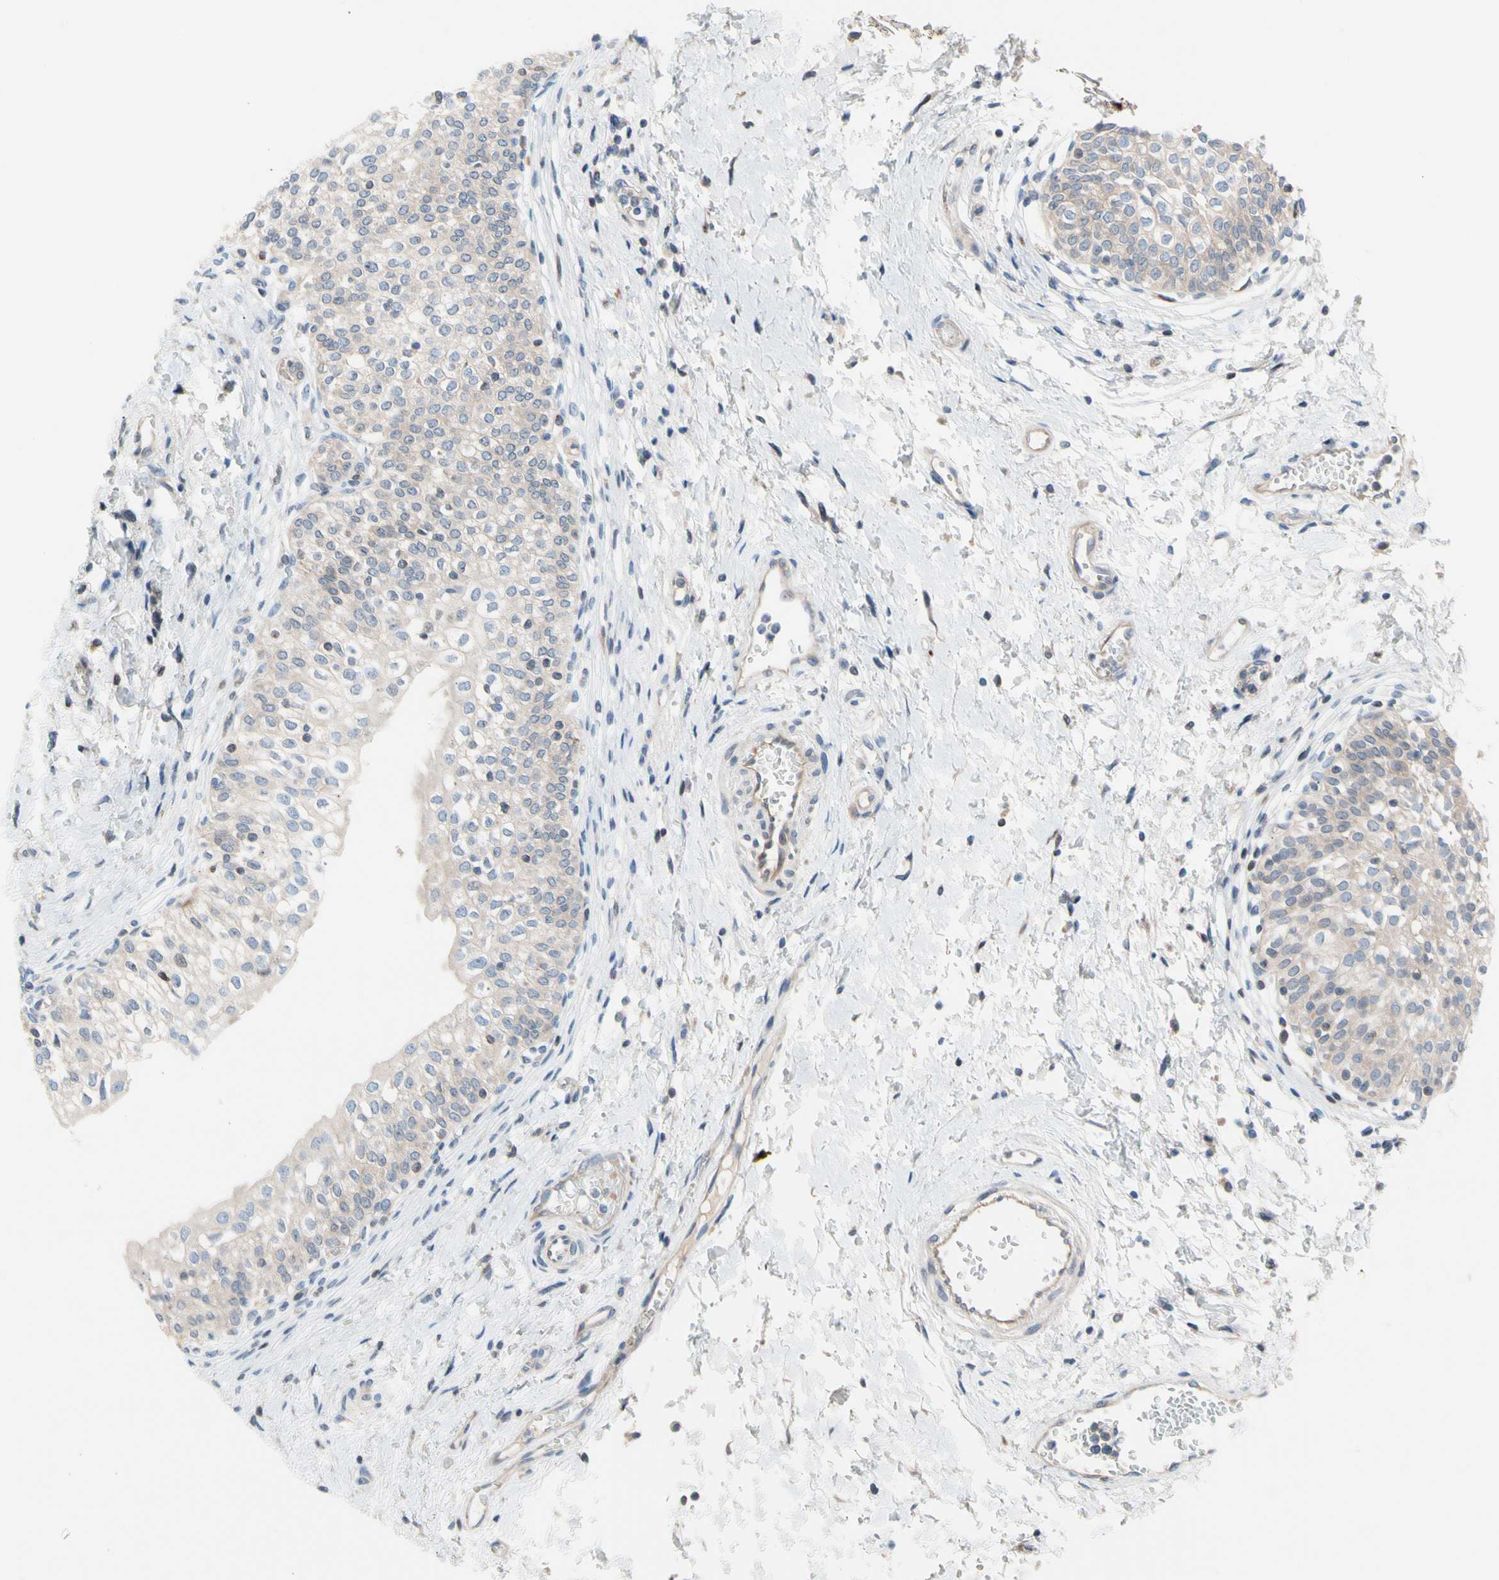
{"staining": {"intensity": "weak", "quantity": "25%-75%", "location": "cytoplasmic/membranous"}, "tissue": "urinary bladder", "cell_type": "Urothelial cells", "image_type": "normal", "snomed": [{"axis": "morphology", "description": "Normal tissue, NOS"}, {"axis": "topography", "description": "Urinary bladder"}], "caption": "Benign urinary bladder displays weak cytoplasmic/membranous staining in about 25%-75% of urothelial cells, visualized by immunohistochemistry.", "gene": "MAP3K3", "patient": {"sex": "male", "age": 55}}